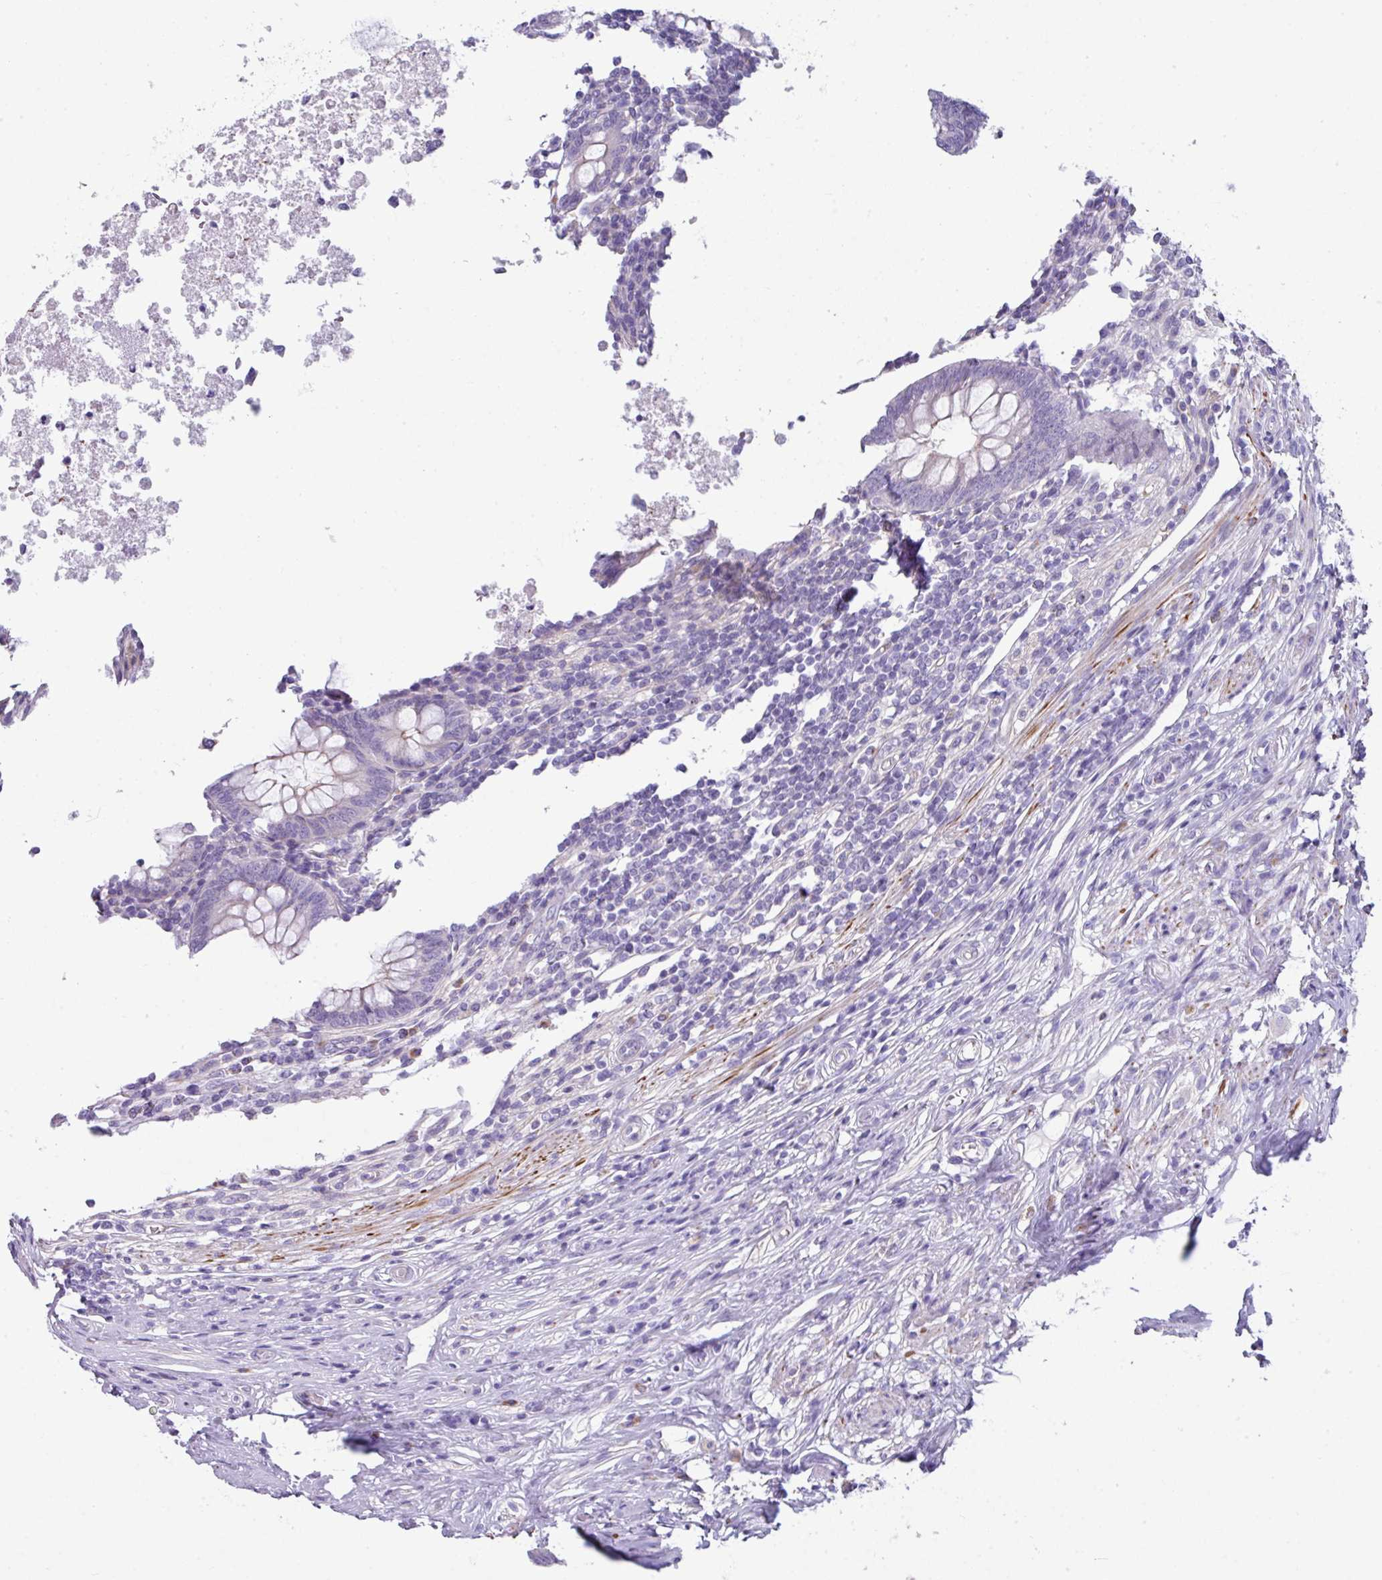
{"staining": {"intensity": "negative", "quantity": "none", "location": "none"}, "tissue": "appendix", "cell_type": "Glandular cells", "image_type": "normal", "snomed": [{"axis": "morphology", "description": "Normal tissue, NOS"}, {"axis": "topography", "description": "Appendix"}], "caption": "The micrograph shows no significant staining in glandular cells of appendix.", "gene": "ABCC5", "patient": {"sex": "male", "age": 83}}